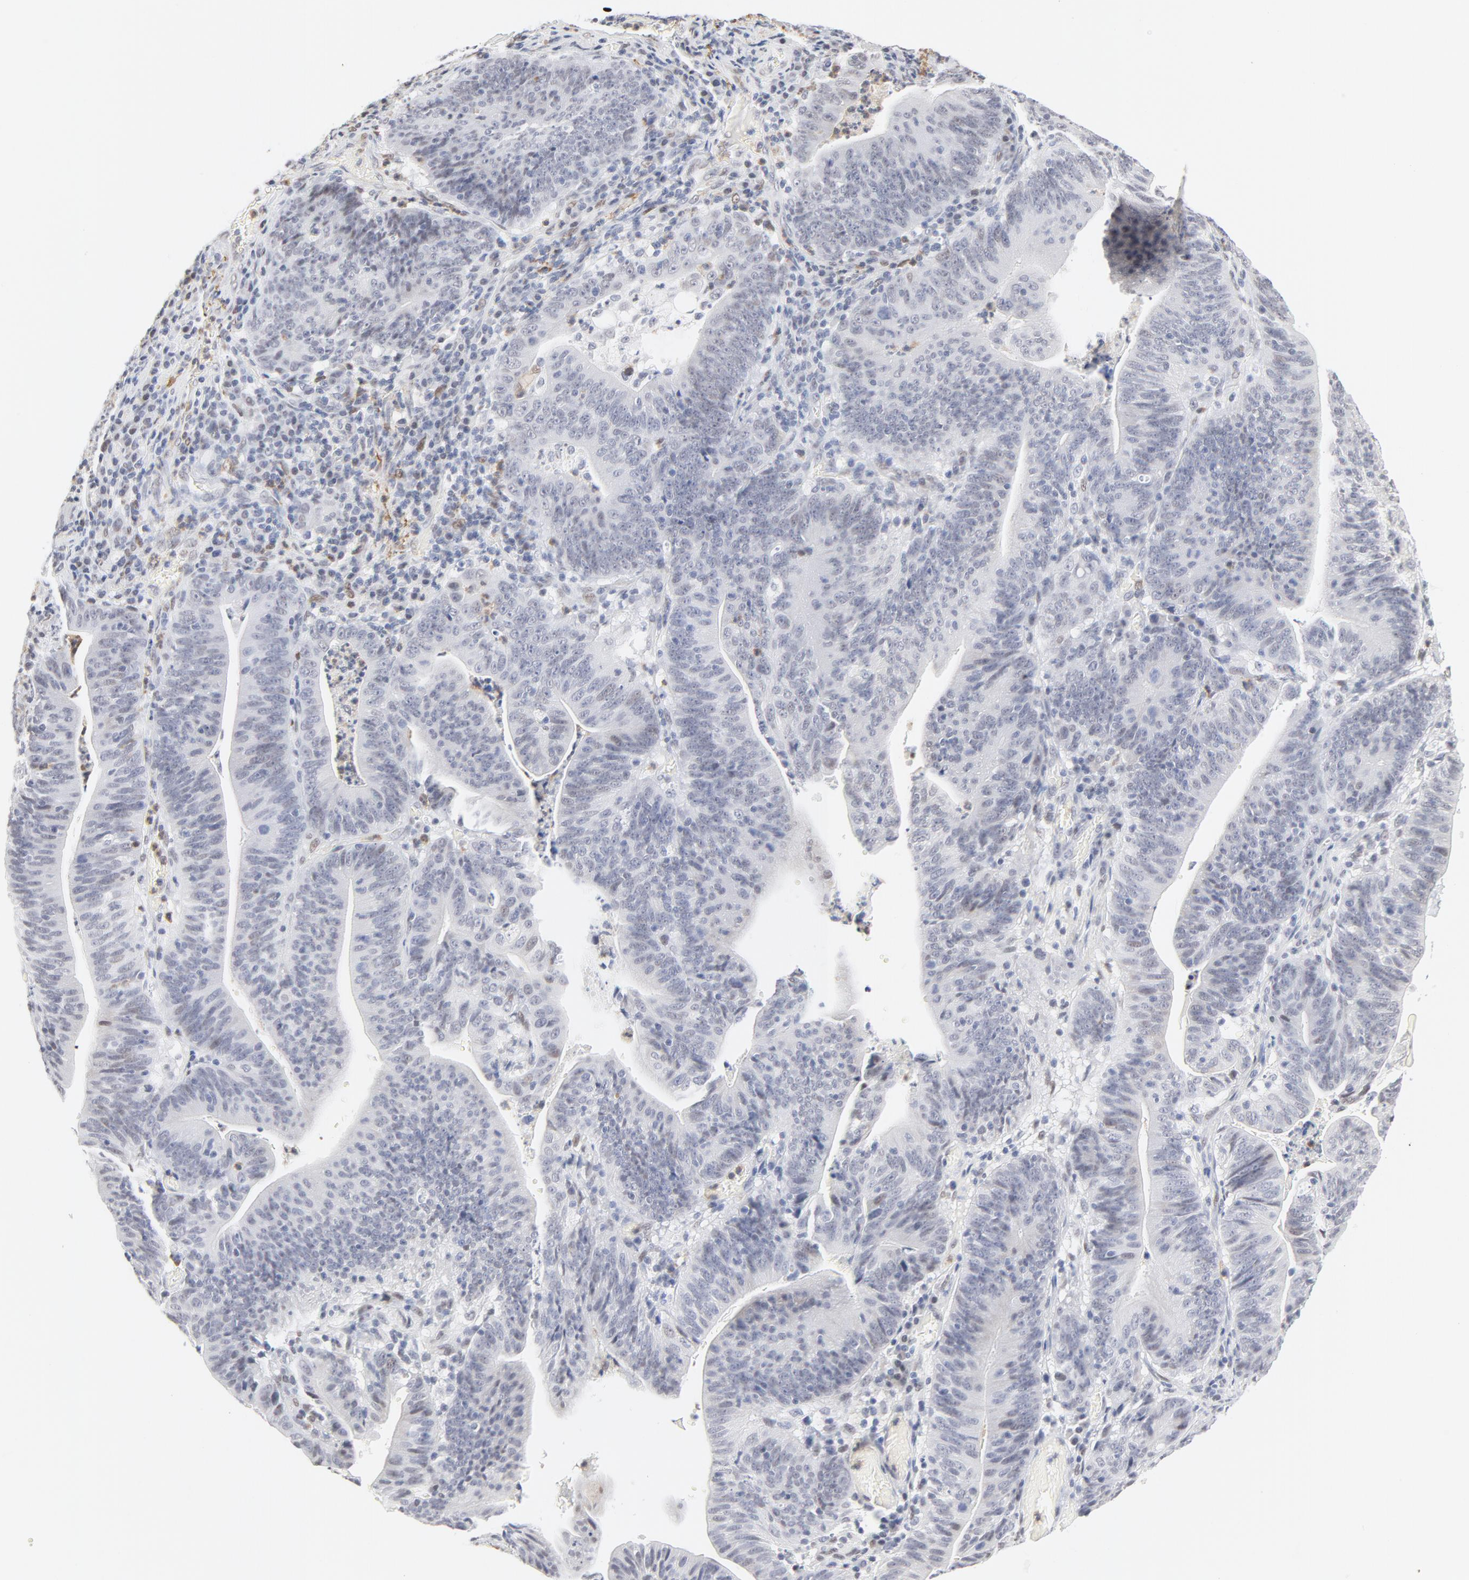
{"staining": {"intensity": "negative", "quantity": "none", "location": "none"}, "tissue": "stomach cancer", "cell_type": "Tumor cells", "image_type": "cancer", "snomed": [{"axis": "morphology", "description": "Adenocarcinoma, NOS"}, {"axis": "topography", "description": "Stomach, lower"}], "caption": "Immunohistochemistry histopathology image of human stomach cancer stained for a protein (brown), which shows no staining in tumor cells. (Stains: DAB IHC with hematoxylin counter stain, Microscopy: brightfield microscopy at high magnification).", "gene": "PBX1", "patient": {"sex": "female", "age": 86}}